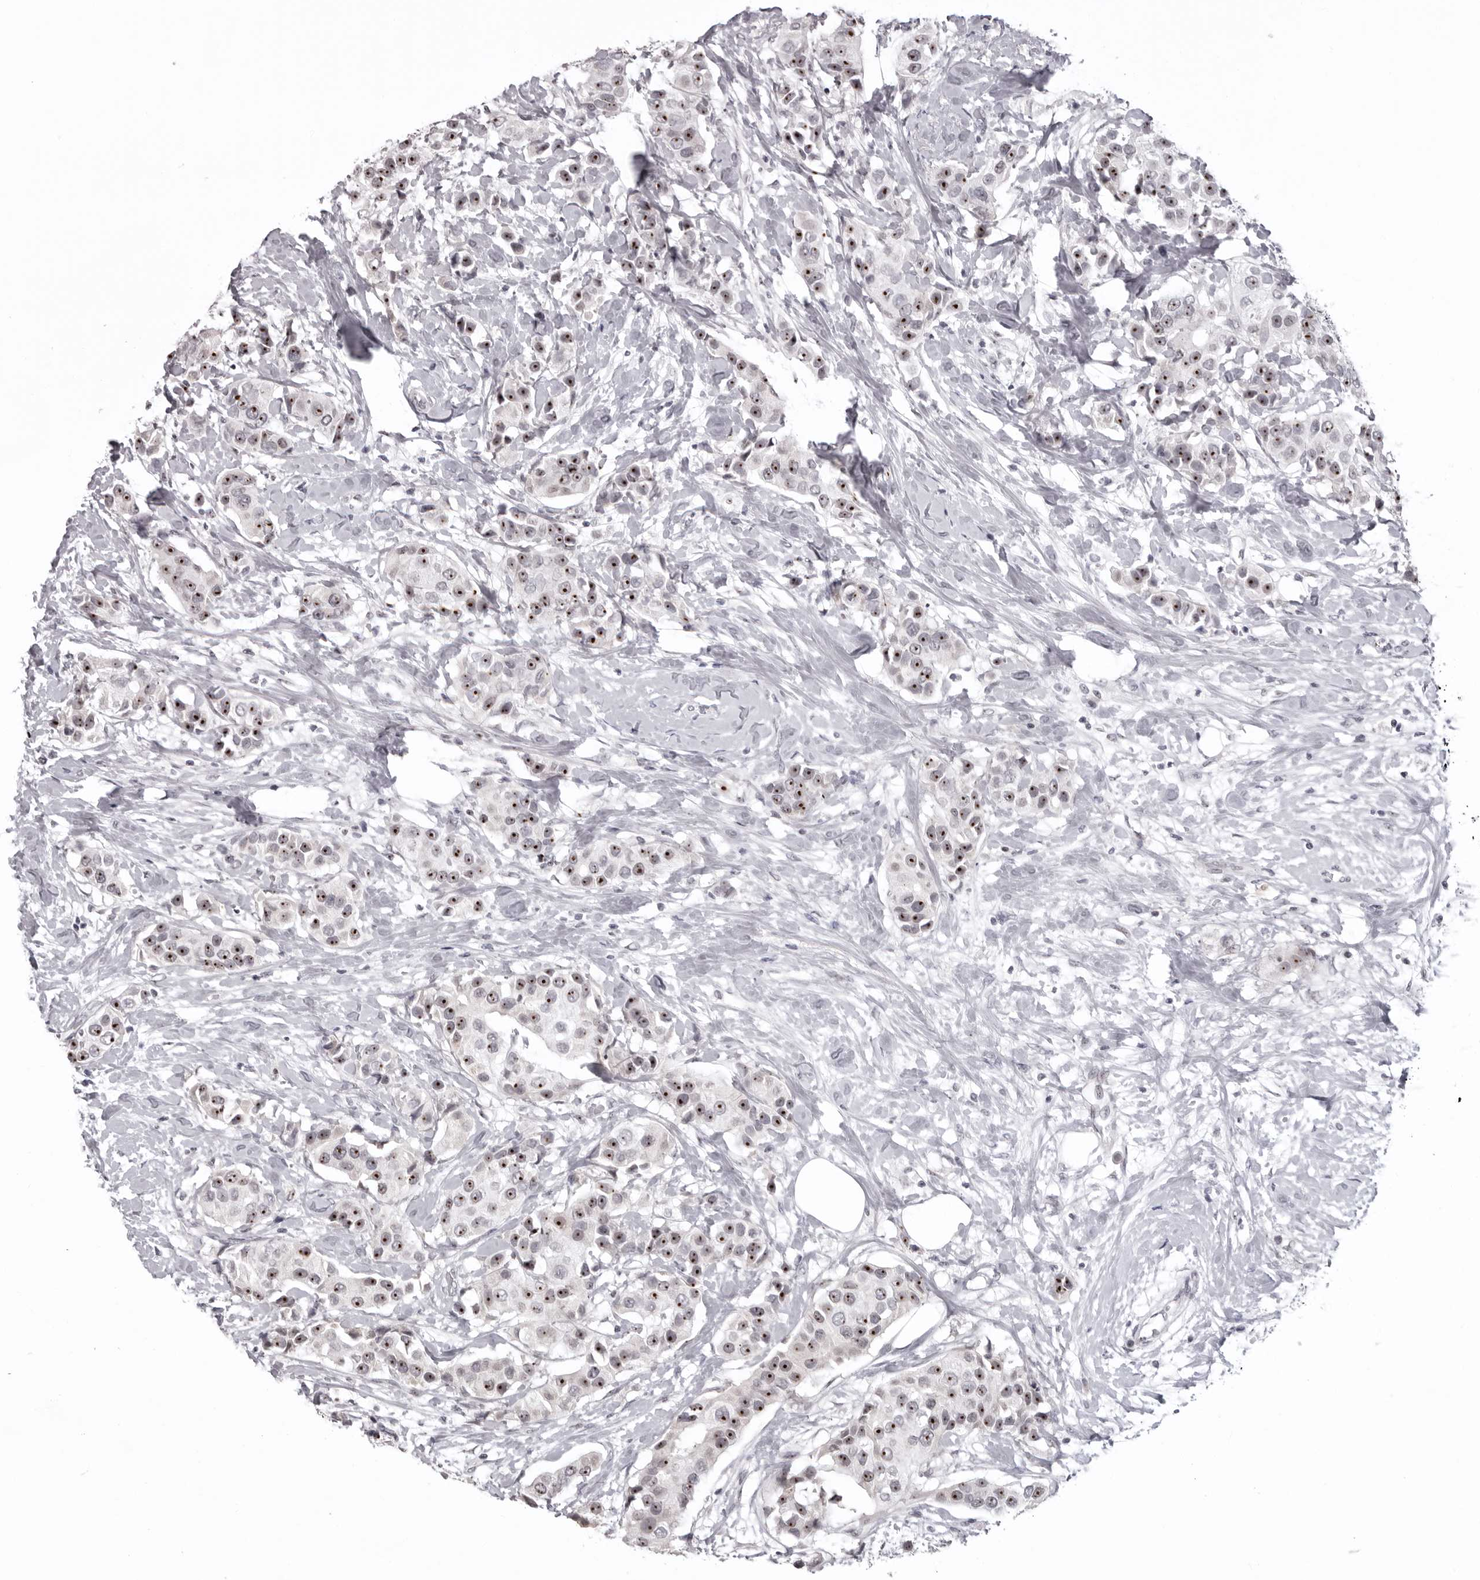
{"staining": {"intensity": "strong", "quantity": ">75%", "location": "nuclear"}, "tissue": "breast cancer", "cell_type": "Tumor cells", "image_type": "cancer", "snomed": [{"axis": "morphology", "description": "Normal tissue, NOS"}, {"axis": "morphology", "description": "Duct carcinoma"}, {"axis": "topography", "description": "Breast"}], "caption": "Protein expression by IHC displays strong nuclear expression in approximately >75% of tumor cells in invasive ductal carcinoma (breast).", "gene": "HELZ", "patient": {"sex": "female", "age": 39}}